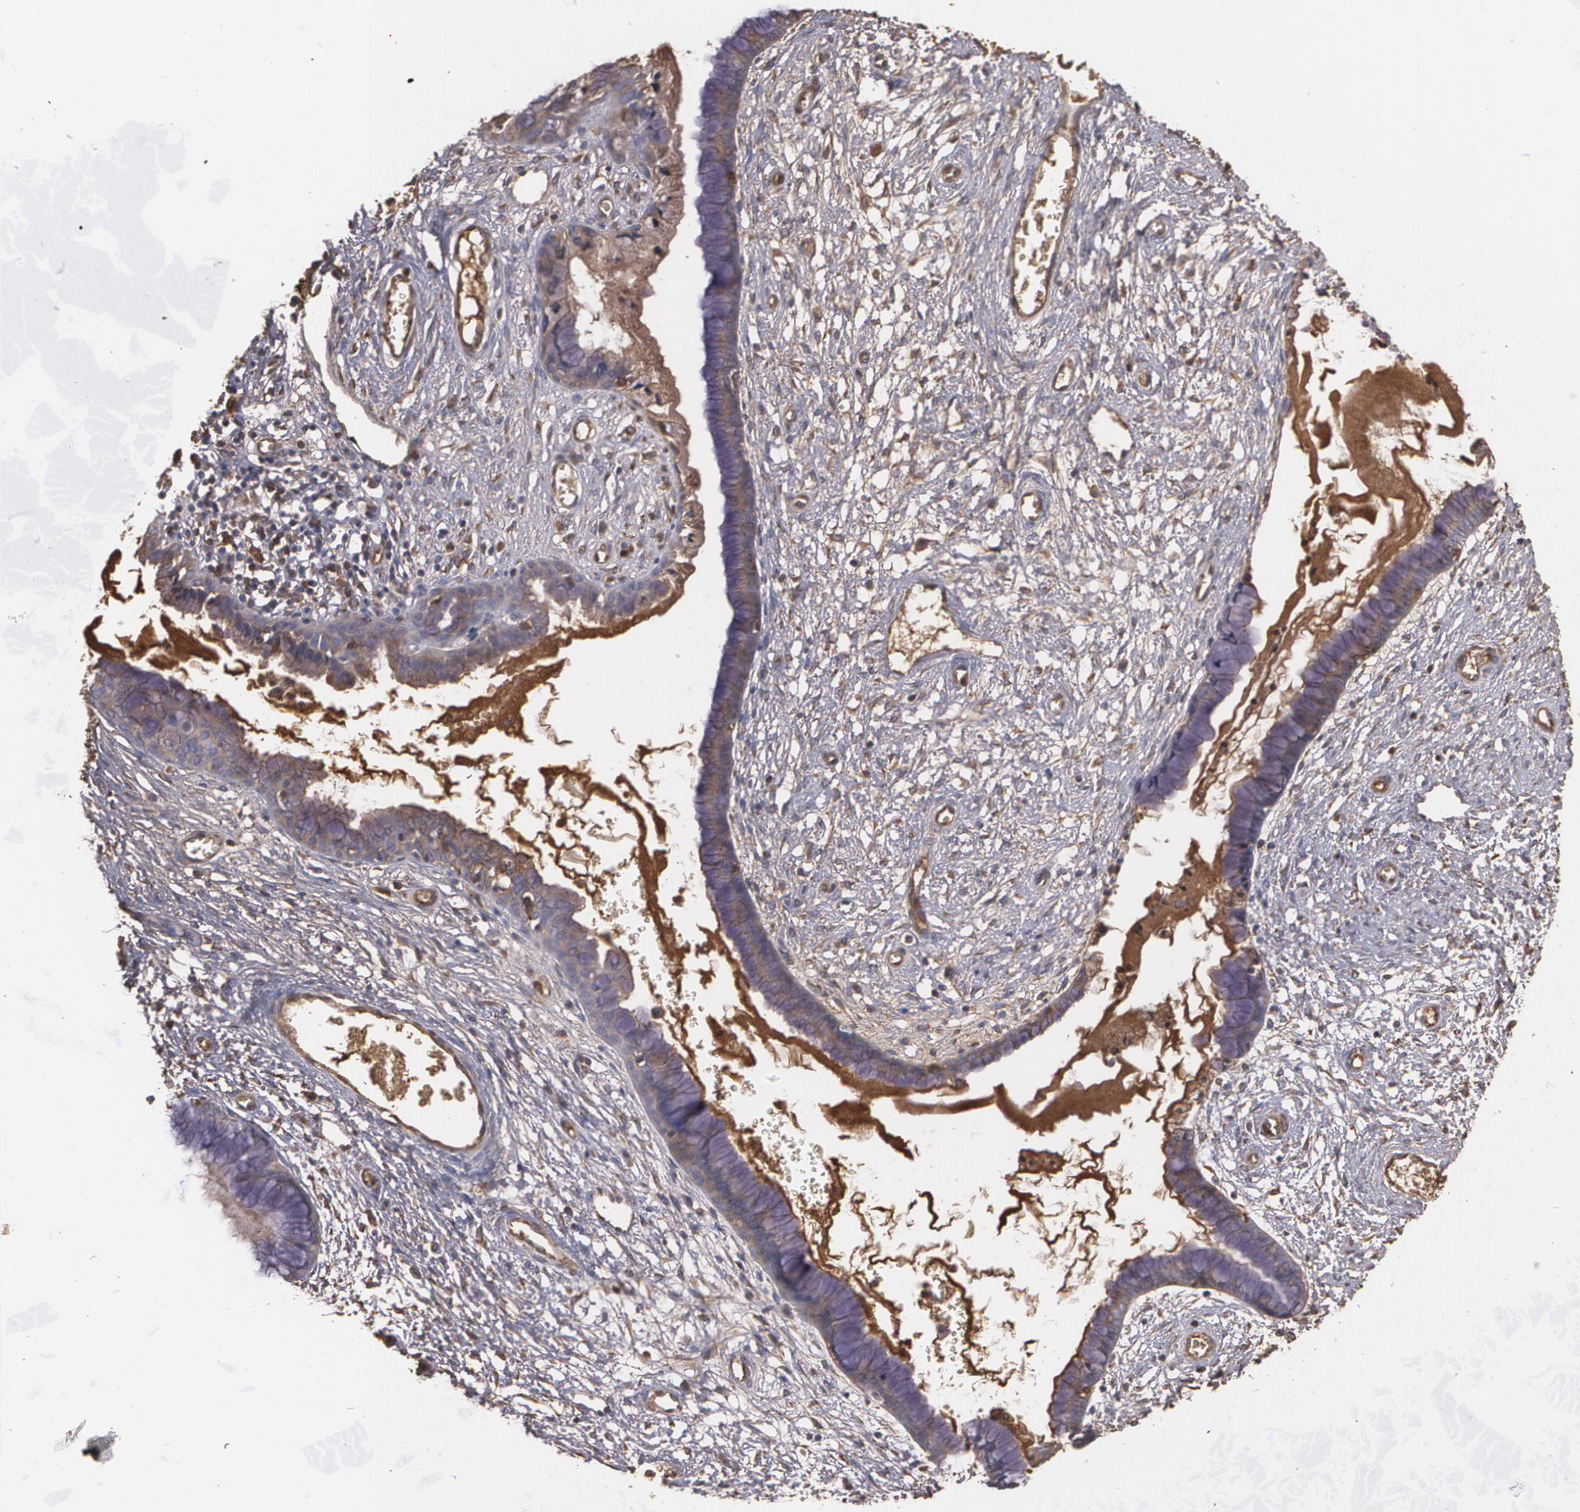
{"staining": {"intensity": "weak", "quantity": ">75%", "location": "cytoplasmic/membranous"}, "tissue": "cervix", "cell_type": "Glandular cells", "image_type": "normal", "snomed": [{"axis": "morphology", "description": "Normal tissue, NOS"}, {"axis": "topography", "description": "Cervix"}], "caption": "A brown stain highlights weak cytoplasmic/membranous staining of a protein in glandular cells of benign human cervix. (Brightfield microscopy of DAB IHC at high magnification).", "gene": "PON1", "patient": {"sex": "female", "age": 55}}